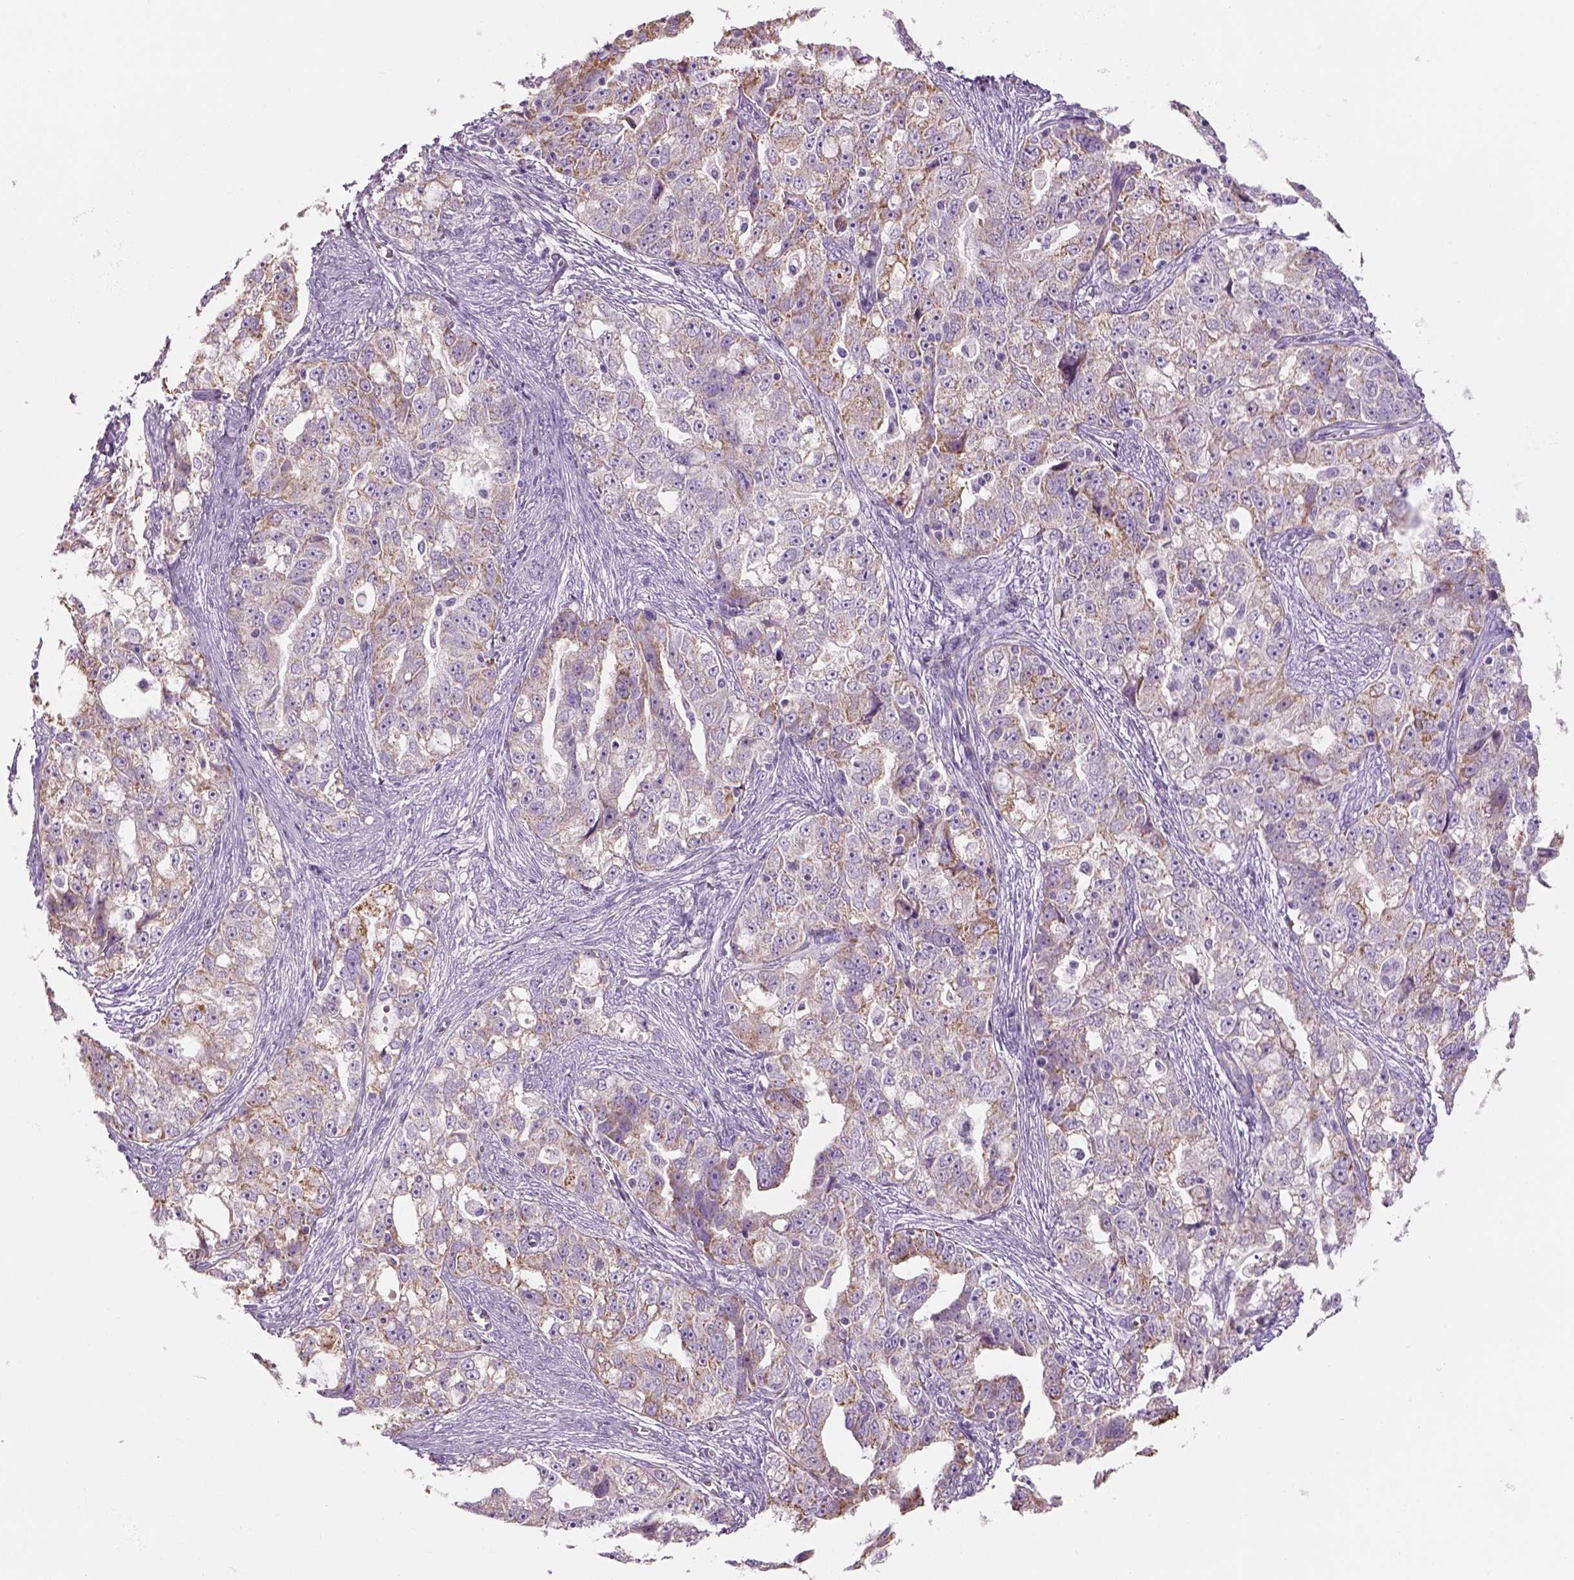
{"staining": {"intensity": "moderate", "quantity": "<25%", "location": "cytoplasmic/membranous"}, "tissue": "ovarian cancer", "cell_type": "Tumor cells", "image_type": "cancer", "snomed": [{"axis": "morphology", "description": "Cystadenocarcinoma, serous, NOS"}, {"axis": "topography", "description": "Ovary"}], "caption": "Immunohistochemistry (IHC) micrograph of neoplastic tissue: serous cystadenocarcinoma (ovarian) stained using IHC reveals low levels of moderate protein expression localized specifically in the cytoplasmic/membranous of tumor cells, appearing as a cytoplasmic/membranous brown color.", "gene": "IFT52", "patient": {"sex": "female", "age": 51}}